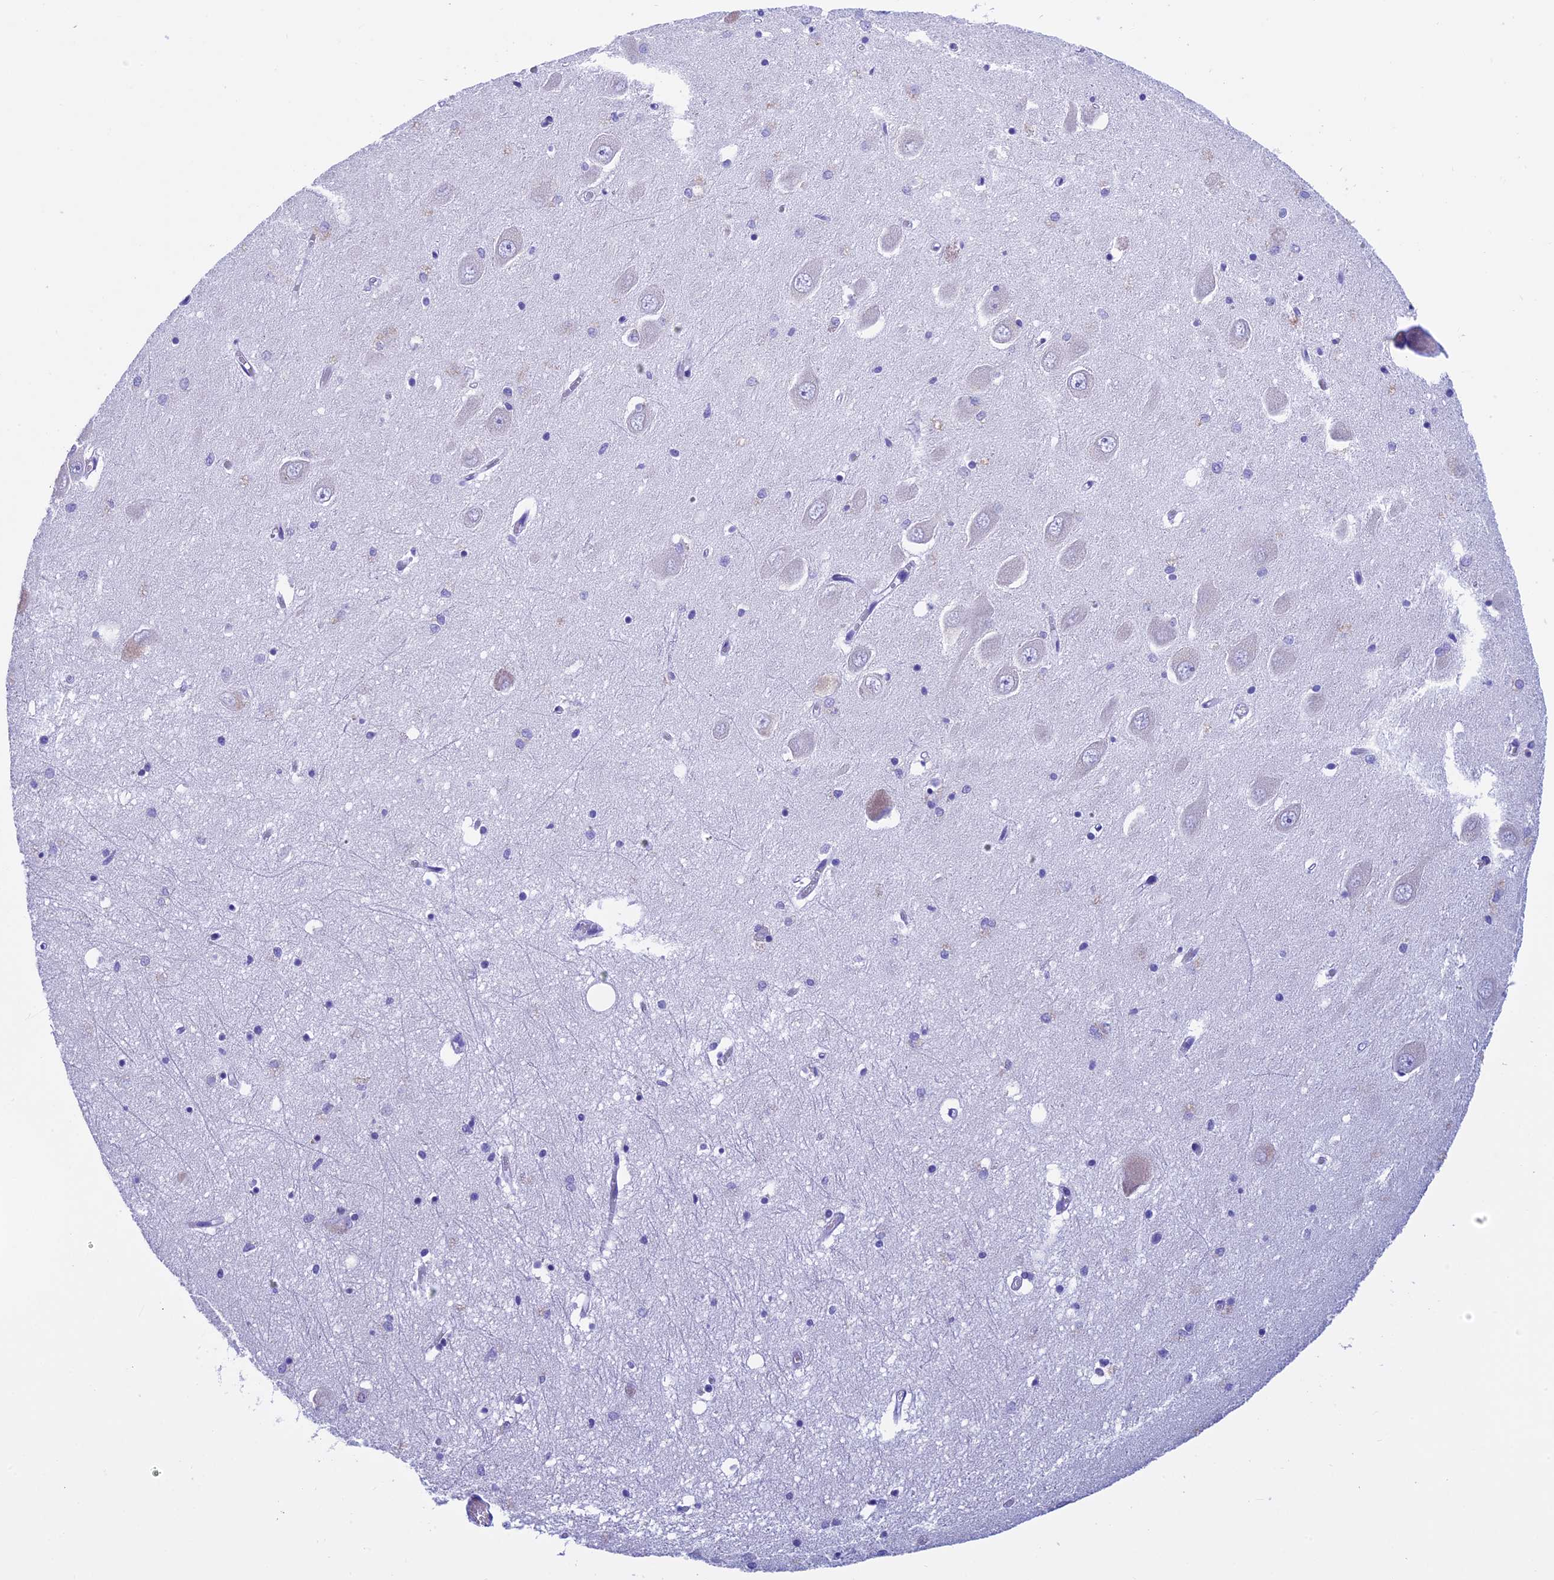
{"staining": {"intensity": "negative", "quantity": "none", "location": "none"}, "tissue": "hippocampus", "cell_type": "Glial cells", "image_type": "normal", "snomed": [{"axis": "morphology", "description": "Normal tissue, NOS"}, {"axis": "topography", "description": "Hippocampus"}], "caption": "This is an immunohistochemistry (IHC) histopathology image of unremarkable hippocampus. There is no expression in glial cells.", "gene": "SLC8B1", "patient": {"sex": "male", "age": 70}}